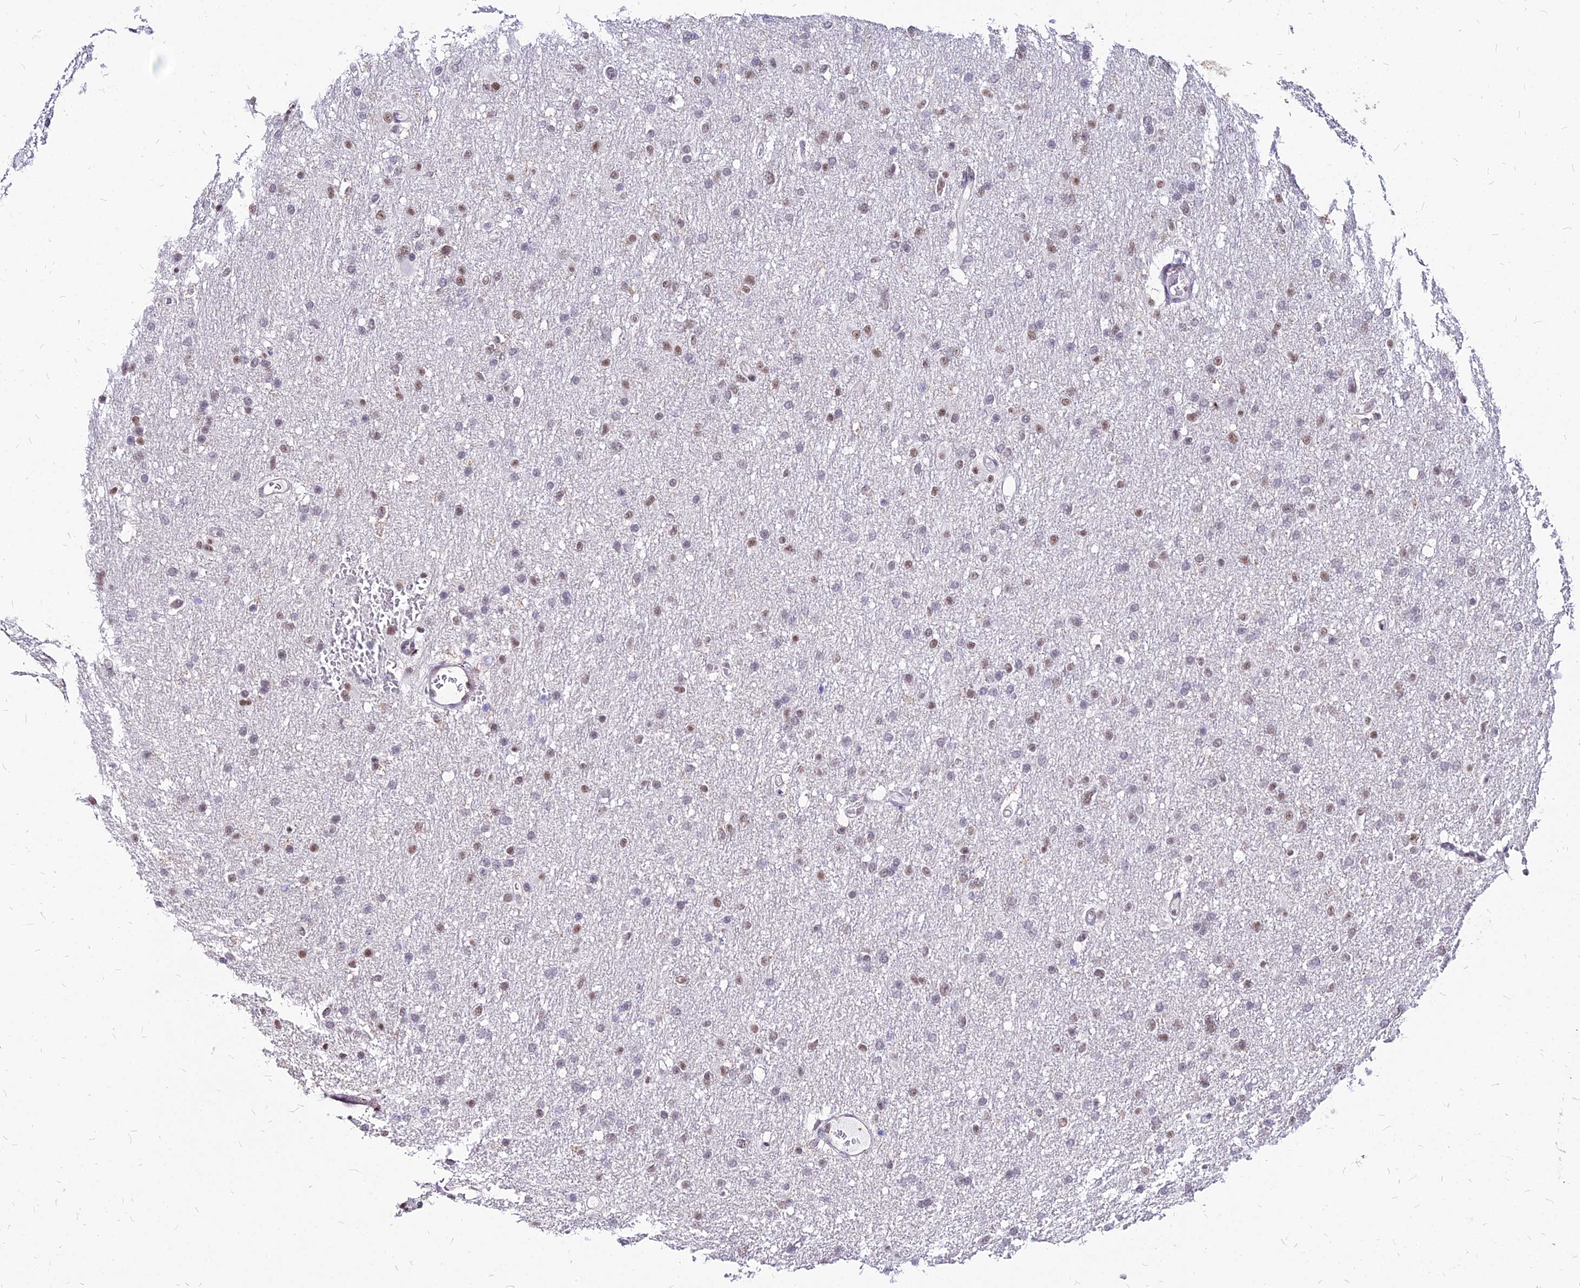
{"staining": {"intensity": "moderate", "quantity": "25%-75%", "location": "nuclear"}, "tissue": "glioma", "cell_type": "Tumor cells", "image_type": "cancer", "snomed": [{"axis": "morphology", "description": "Glioma, malignant, High grade"}, {"axis": "topography", "description": "Cerebral cortex"}], "caption": "Immunohistochemical staining of malignant glioma (high-grade) demonstrates moderate nuclear protein positivity in approximately 25%-75% of tumor cells. The staining was performed using DAB, with brown indicating positive protein expression. Nuclei are stained blue with hematoxylin.", "gene": "FDX2", "patient": {"sex": "female", "age": 36}}